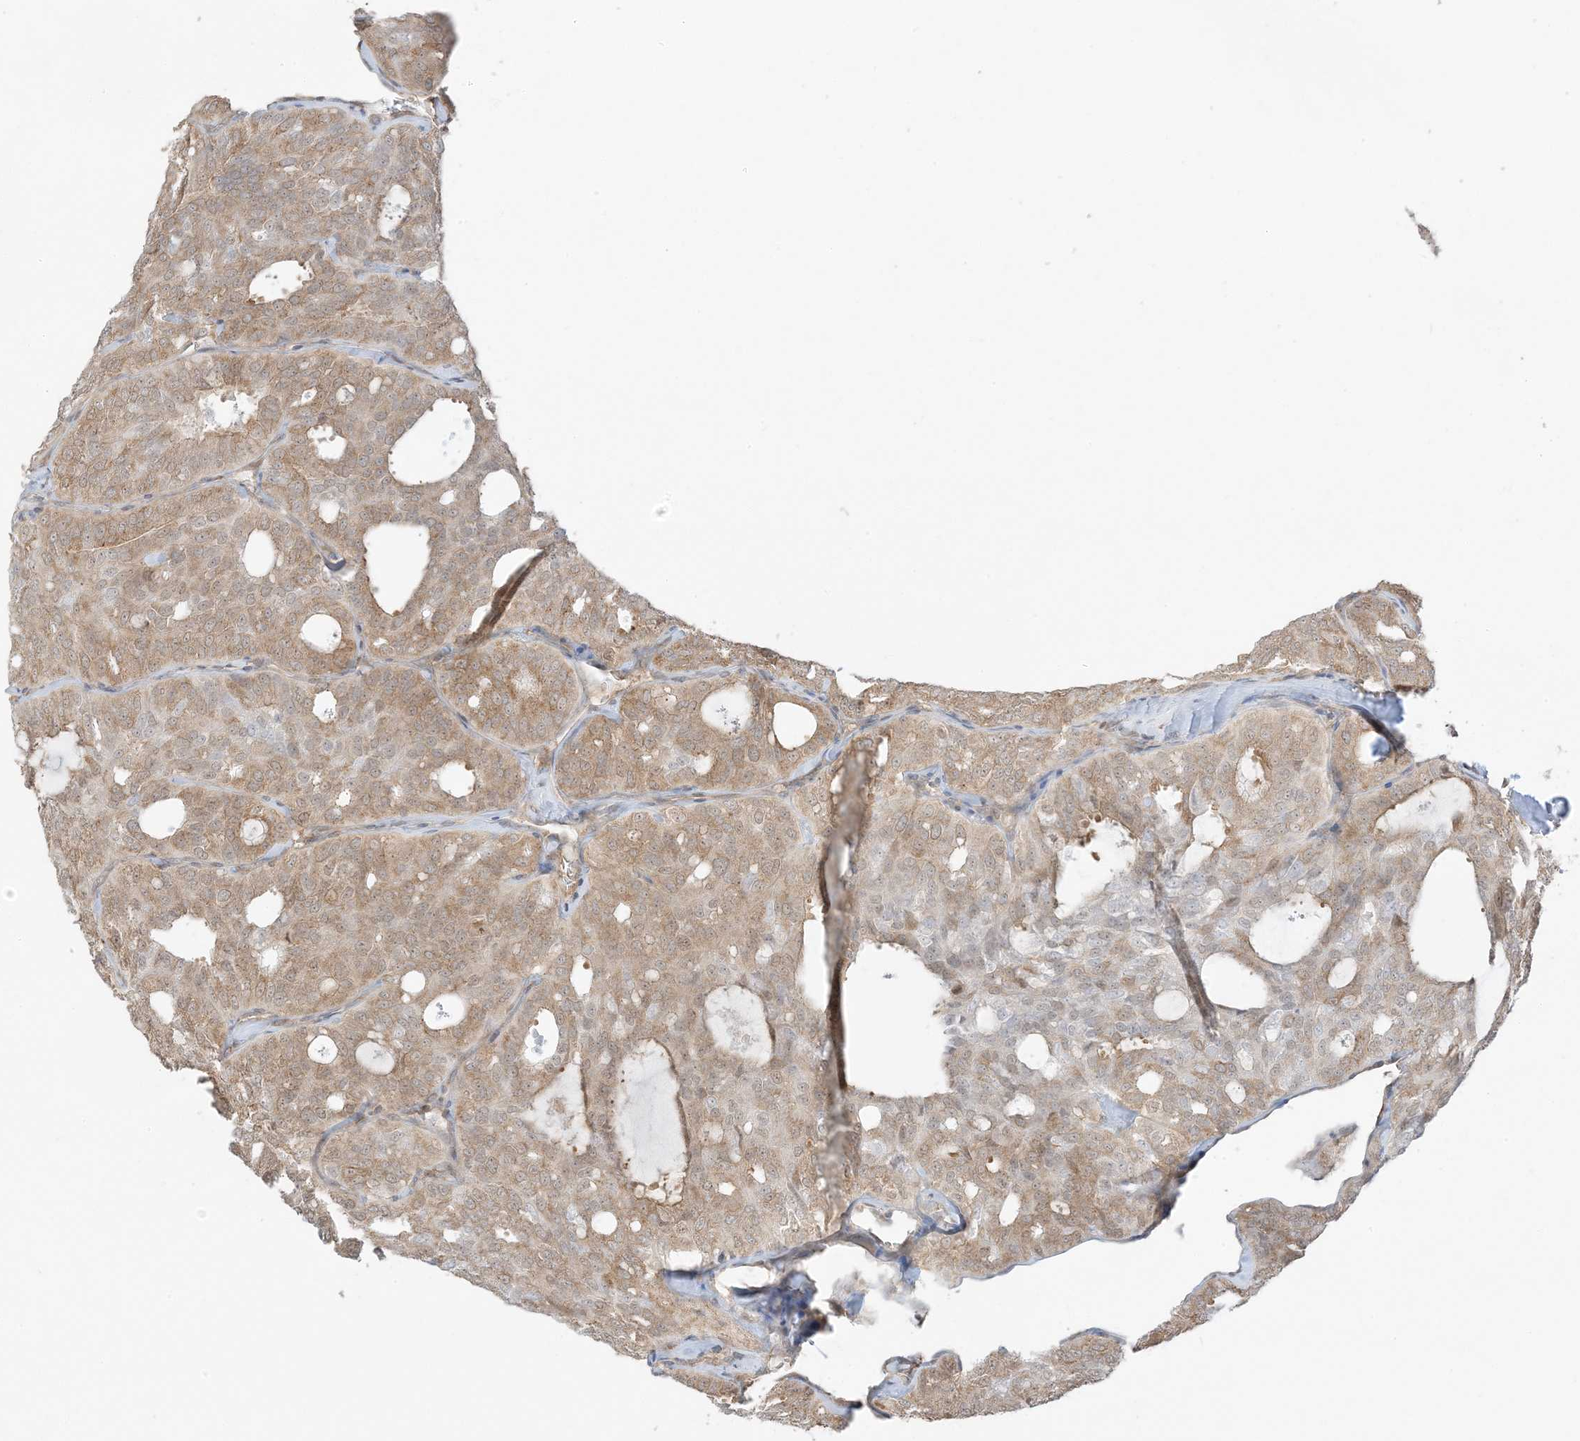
{"staining": {"intensity": "weak", "quantity": ">75%", "location": "cytoplasmic/membranous"}, "tissue": "thyroid cancer", "cell_type": "Tumor cells", "image_type": "cancer", "snomed": [{"axis": "morphology", "description": "Follicular adenoma carcinoma, NOS"}, {"axis": "topography", "description": "Thyroid gland"}], "caption": "Protein expression by immunohistochemistry demonstrates weak cytoplasmic/membranous expression in approximately >75% of tumor cells in thyroid follicular adenoma carcinoma.", "gene": "UBAP2L", "patient": {"sex": "male", "age": 75}}